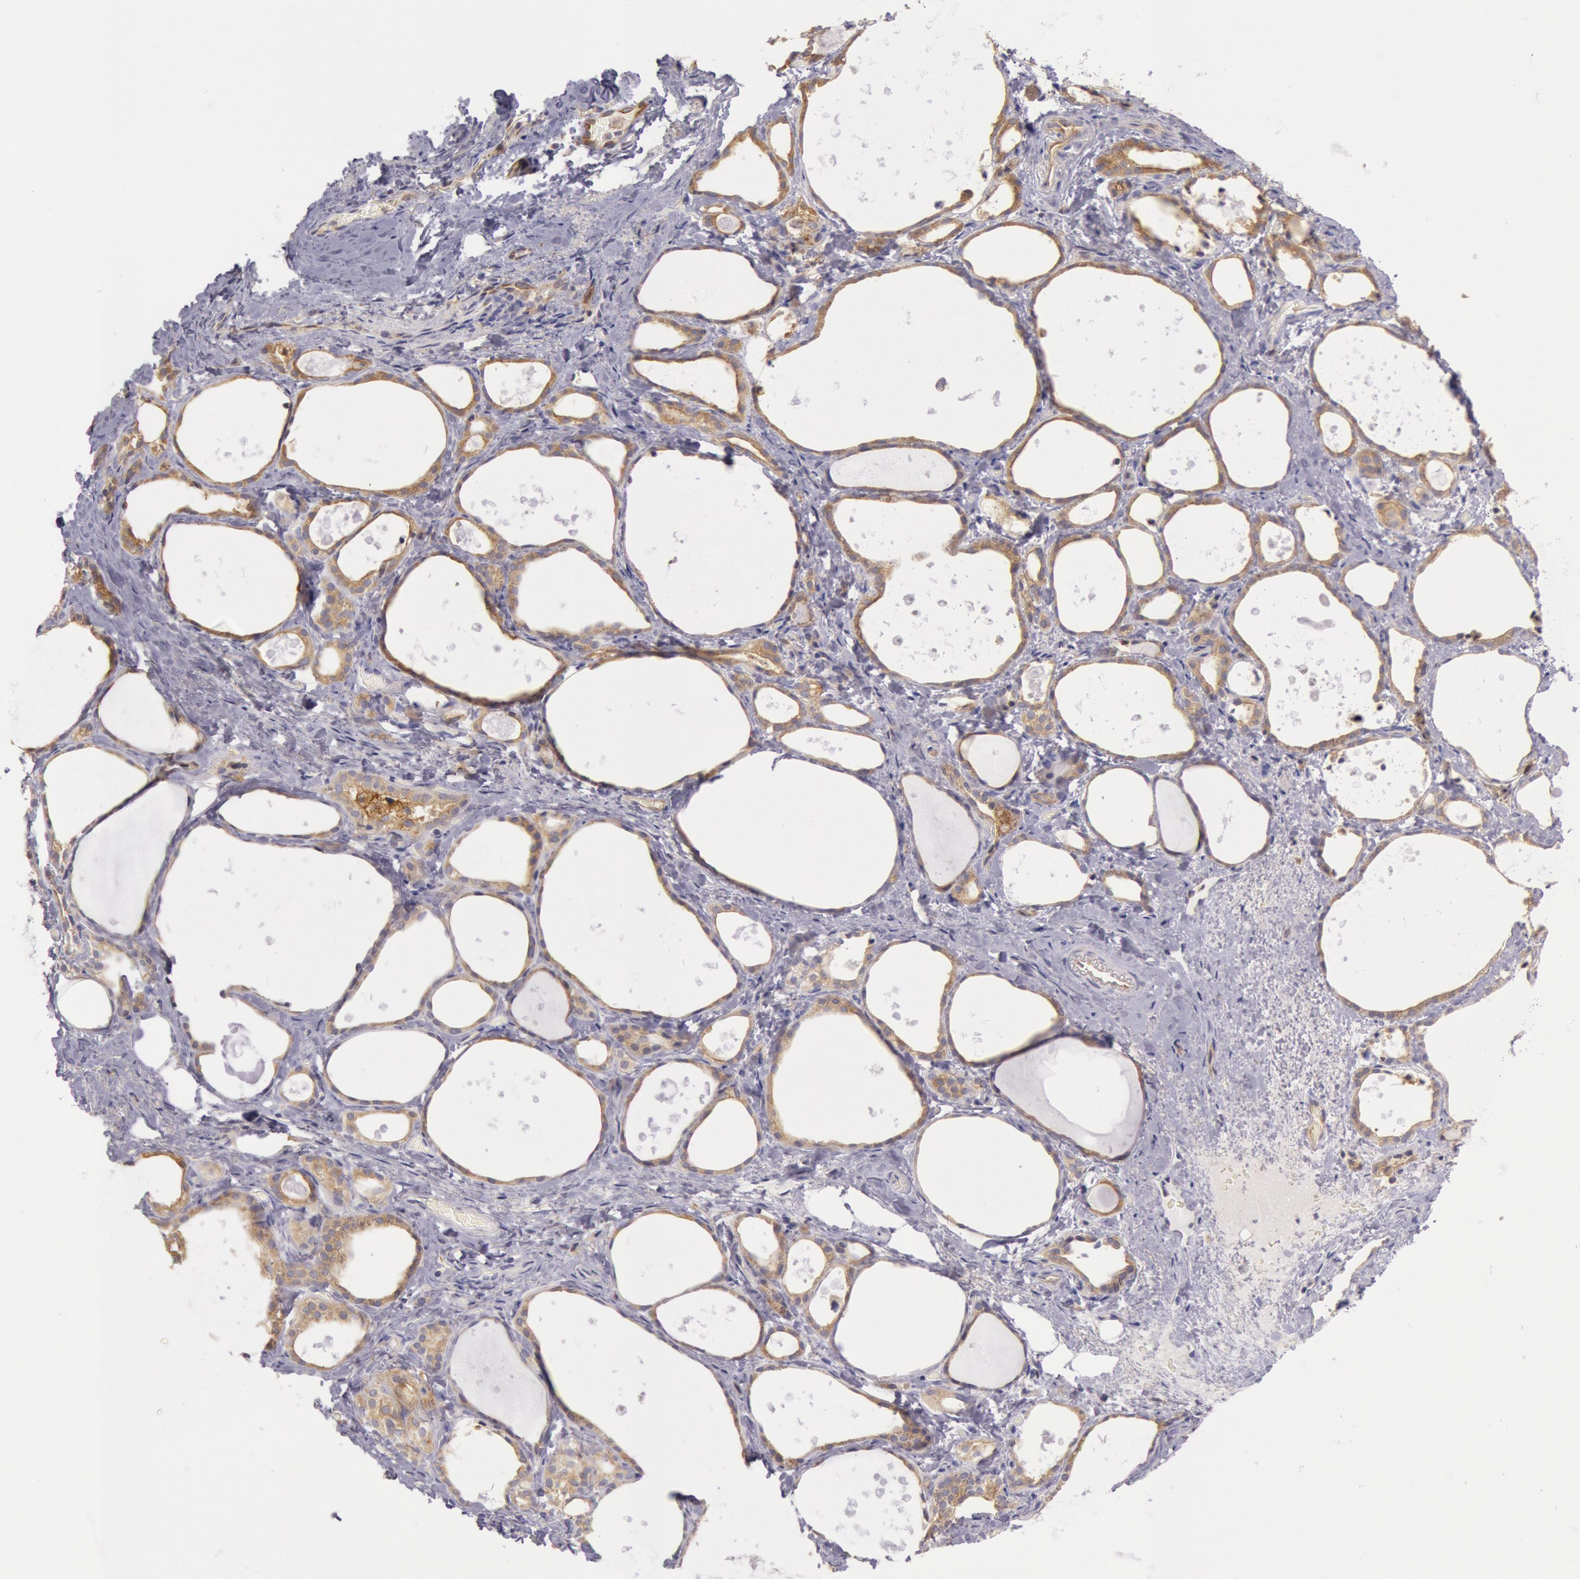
{"staining": {"intensity": "moderate", "quantity": ">75%", "location": "cytoplasmic/membranous"}, "tissue": "thyroid gland", "cell_type": "Glandular cells", "image_type": "normal", "snomed": [{"axis": "morphology", "description": "Normal tissue, NOS"}, {"axis": "topography", "description": "Thyroid gland"}], "caption": "Glandular cells show moderate cytoplasmic/membranous staining in approximately >75% of cells in normal thyroid gland. The staining was performed using DAB (3,3'-diaminobenzidine) to visualize the protein expression in brown, while the nuclei were stained in blue with hematoxylin (Magnification: 20x).", "gene": "MYO5A", "patient": {"sex": "female", "age": 75}}